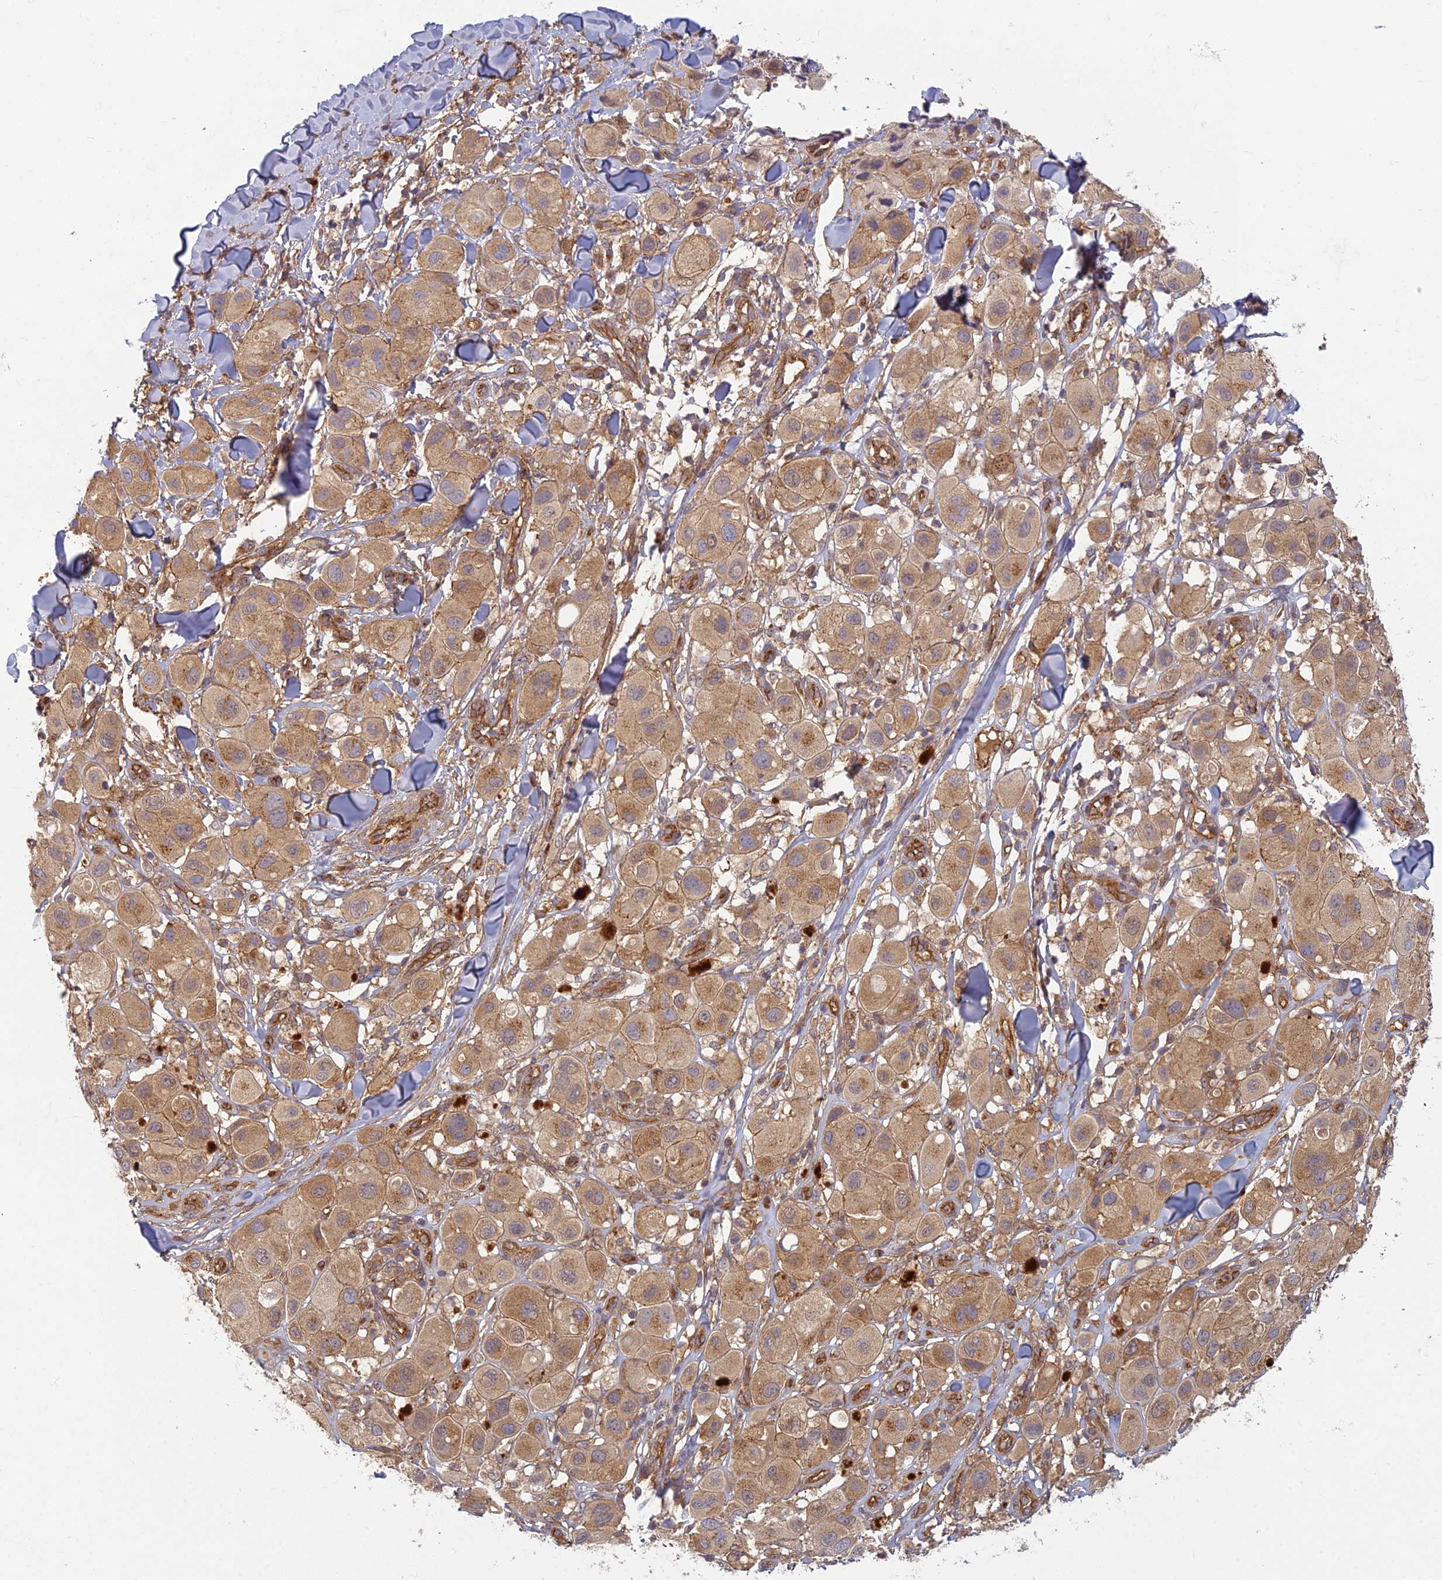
{"staining": {"intensity": "moderate", "quantity": ">75%", "location": "cytoplasmic/membranous"}, "tissue": "melanoma", "cell_type": "Tumor cells", "image_type": "cancer", "snomed": [{"axis": "morphology", "description": "Malignant melanoma, Metastatic site"}, {"axis": "topography", "description": "Skin"}], "caption": "A medium amount of moderate cytoplasmic/membranous expression is identified in about >75% of tumor cells in melanoma tissue.", "gene": "TCF25", "patient": {"sex": "male", "age": 41}}